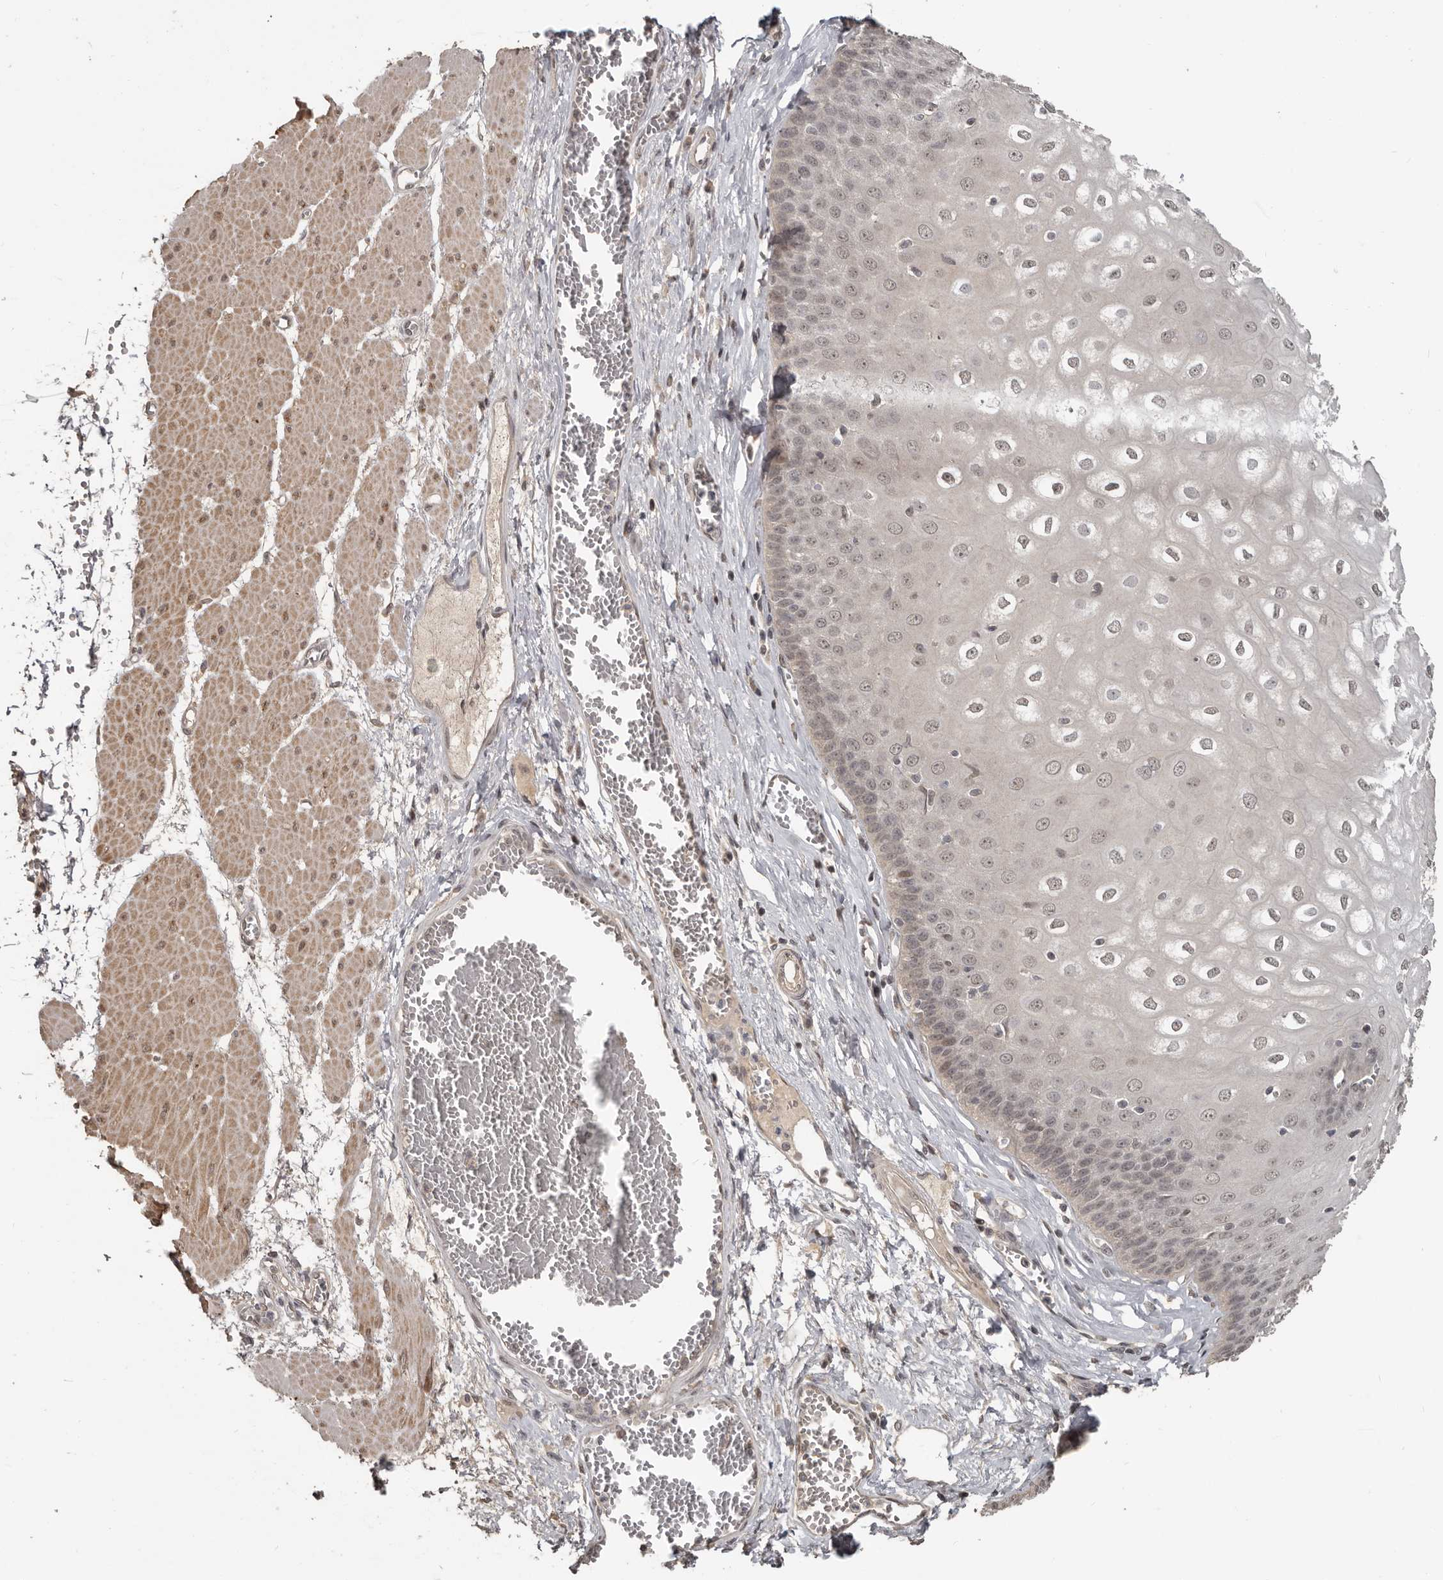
{"staining": {"intensity": "weak", "quantity": "25%-75%", "location": "nuclear"}, "tissue": "esophagus", "cell_type": "Squamous epithelial cells", "image_type": "normal", "snomed": [{"axis": "morphology", "description": "Normal tissue, NOS"}, {"axis": "topography", "description": "Esophagus"}], "caption": "Immunohistochemical staining of benign human esophagus displays low levels of weak nuclear expression in approximately 25%-75% of squamous epithelial cells.", "gene": "ZFP14", "patient": {"sex": "male", "age": 60}}